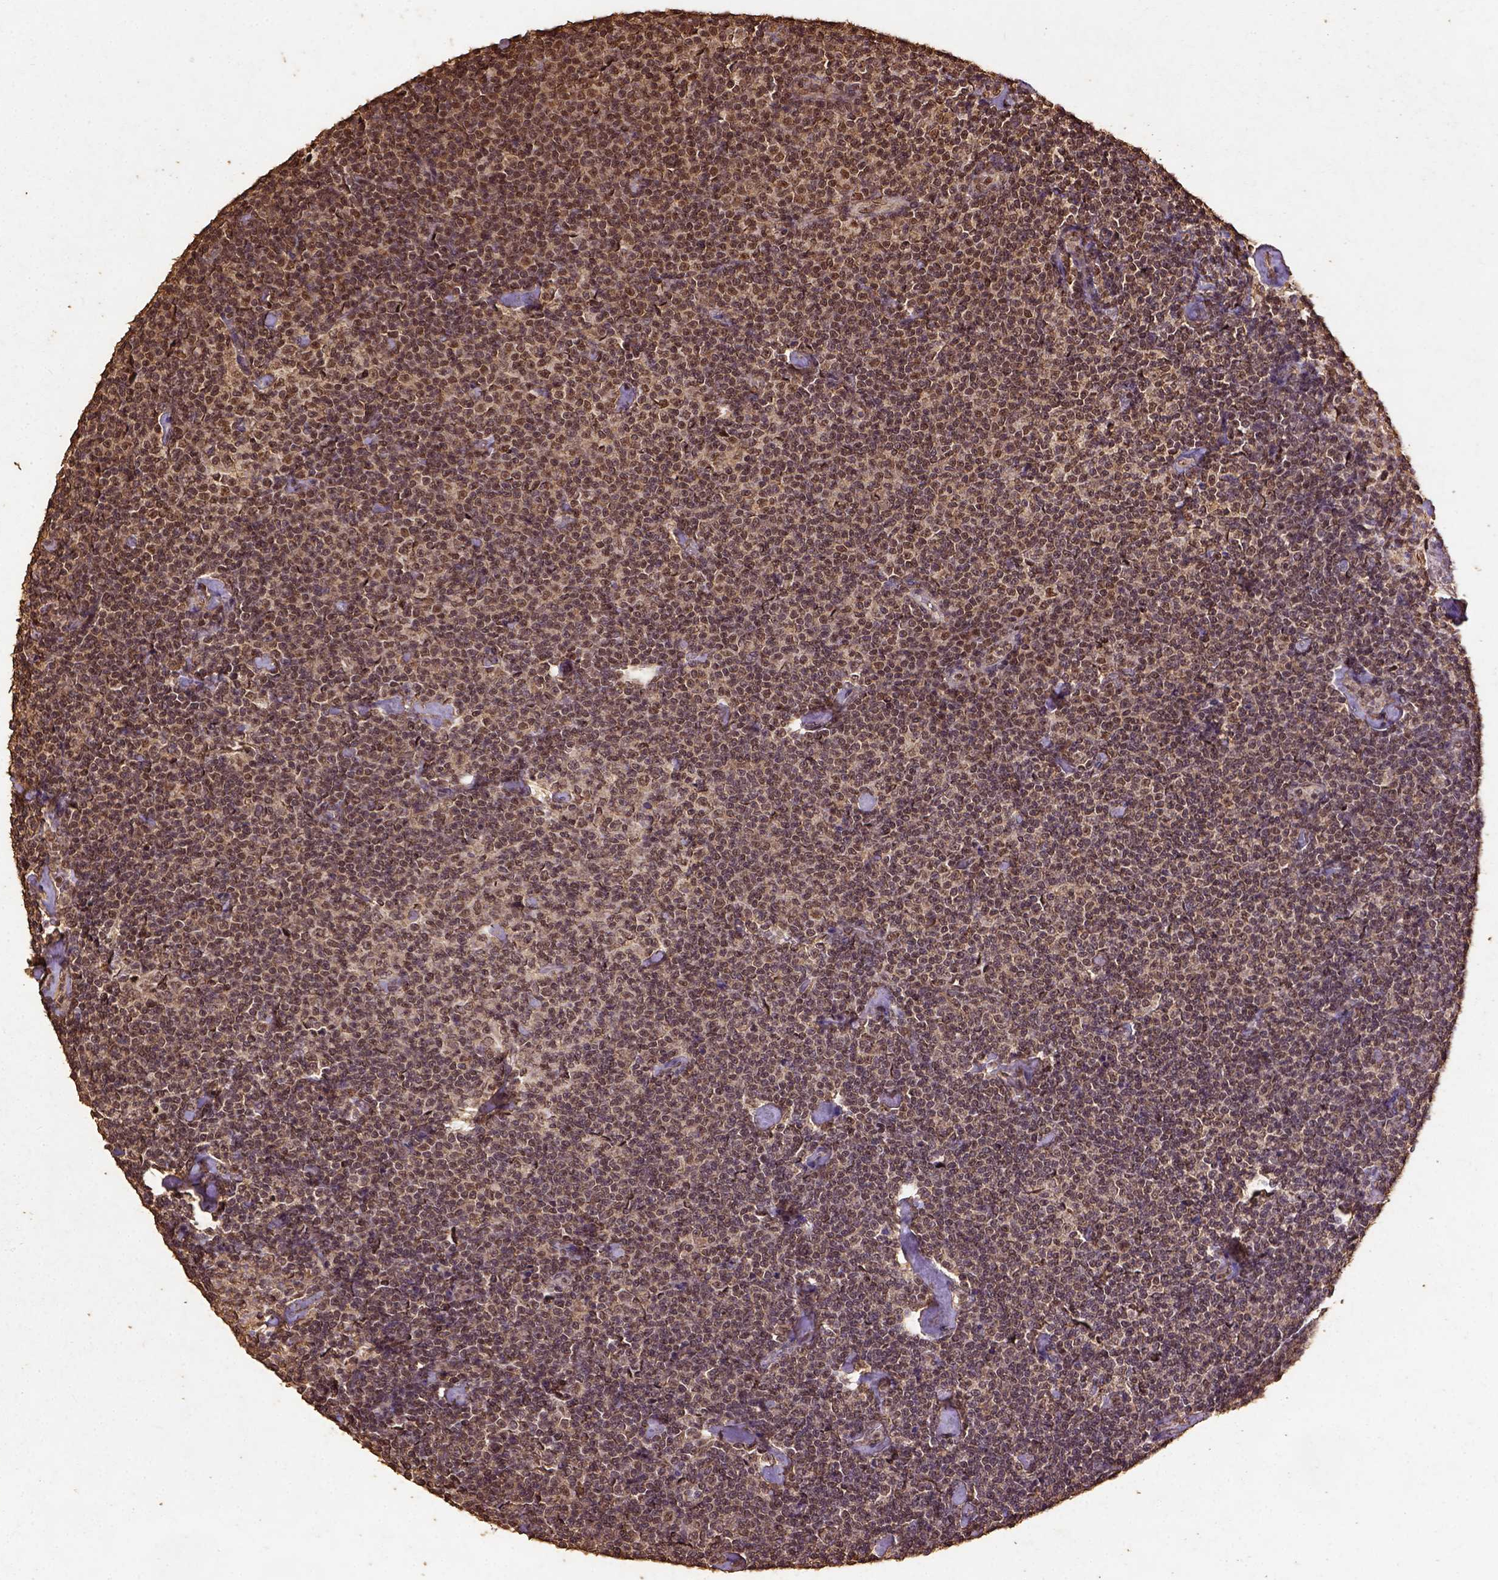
{"staining": {"intensity": "strong", "quantity": ">75%", "location": "nuclear"}, "tissue": "lymphoma", "cell_type": "Tumor cells", "image_type": "cancer", "snomed": [{"axis": "morphology", "description": "Malignant lymphoma, non-Hodgkin's type, Low grade"}, {"axis": "topography", "description": "Lymph node"}], "caption": "The photomicrograph demonstrates staining of lymphoma, revealing strong nuclear protein staining (brown color) within tumor cells.", "gene": "NACC1", "patient": {"sex": "male", "age": 81}}